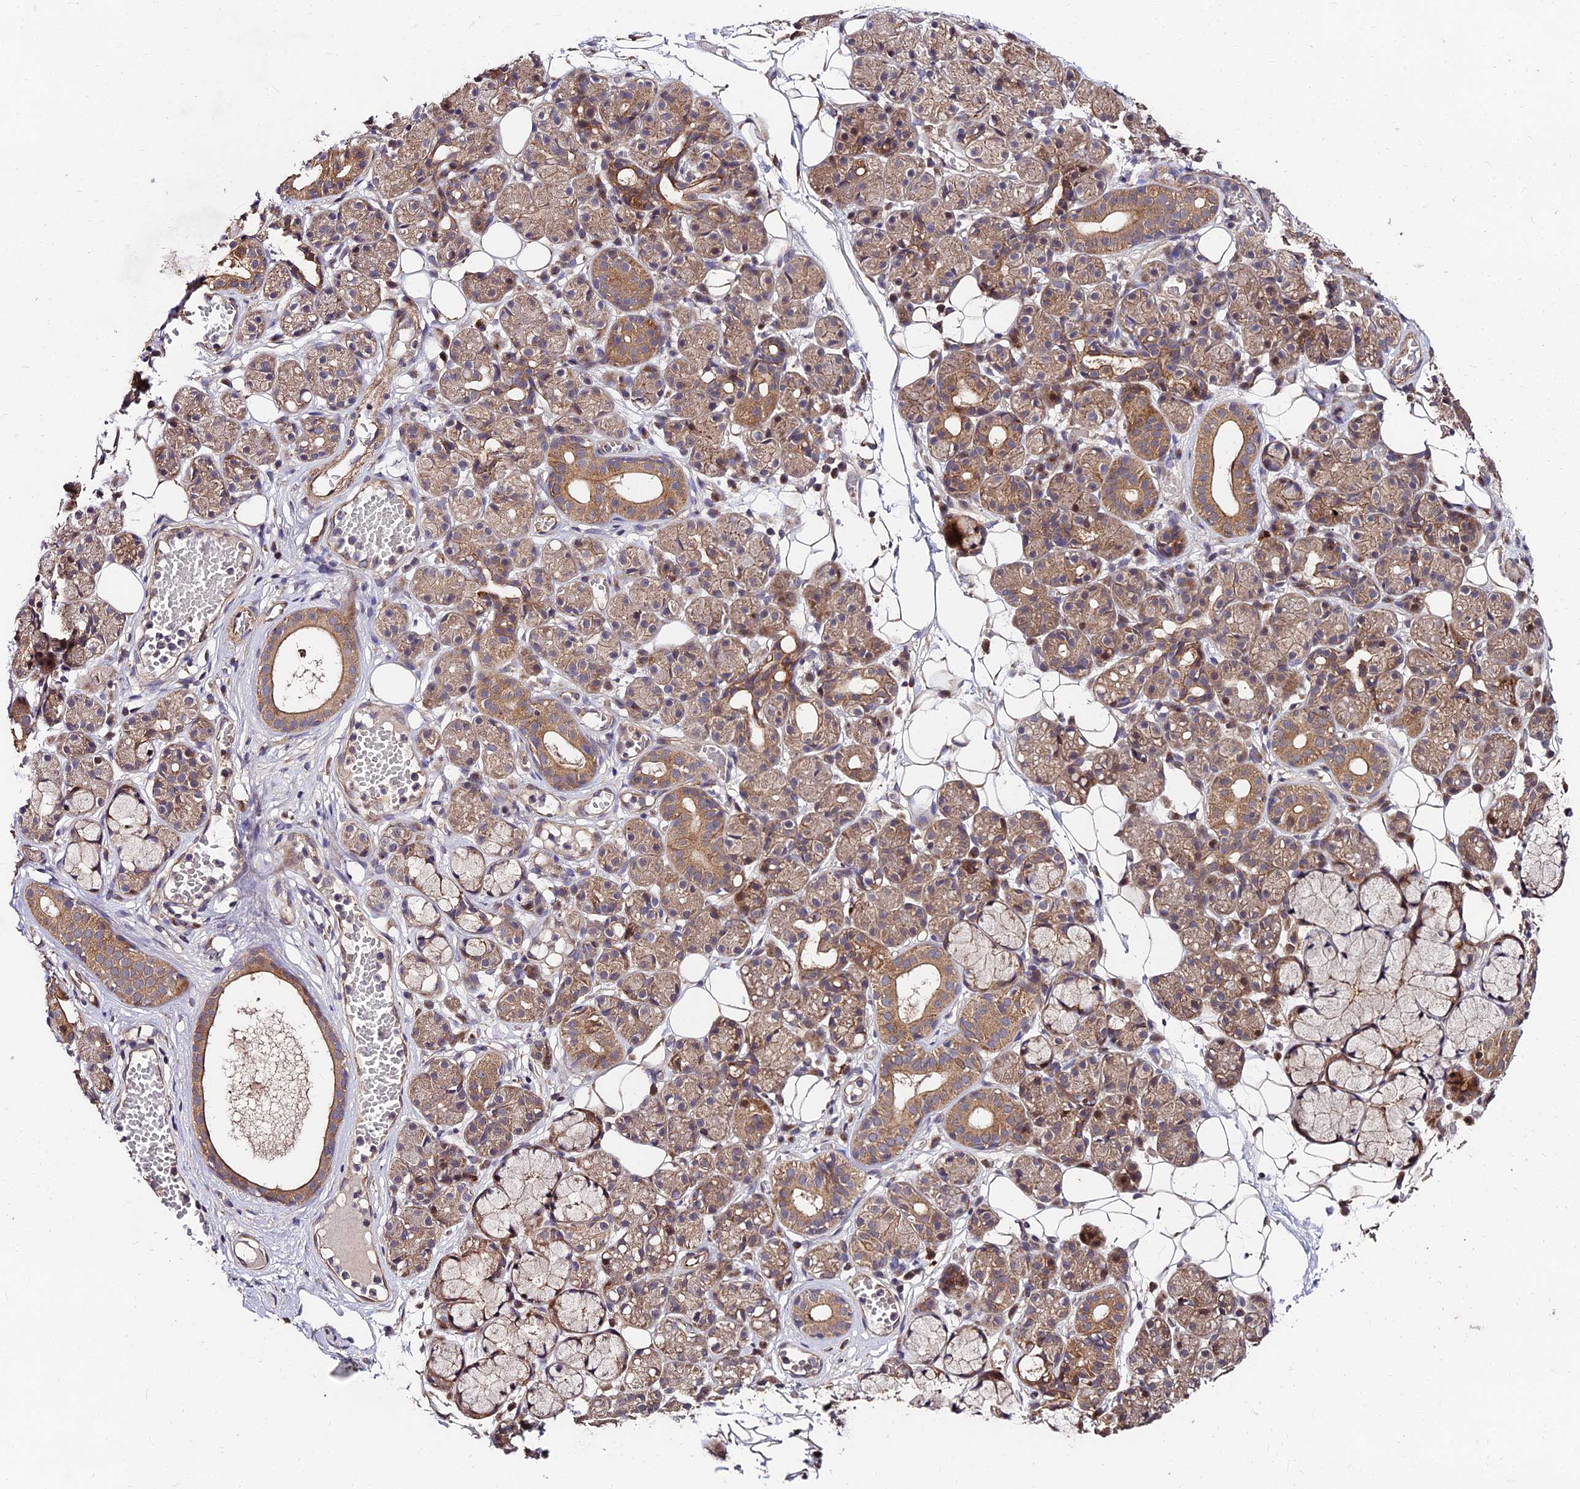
{"staining": {"intensity": "moderate", "quantity": "25%-75%", "location": "cytoplasmic/membranous"}, "tissue": "salivary gland", "cell_type": "Glandular cells", "image_type": "normal", "snomed": [{"axis": "morphology", "description": "Normal tissue, NOS"}, {"axis": "topography", "description": "Salivary gland"}], "caption": "Glandular cells reveal medium levels of moderate cytoplasmic/membranous expression in about 25%-75% of cells in normal salivary gland.", "gene": "MKKS", "patient": {"sex": "male", "age": 63}}